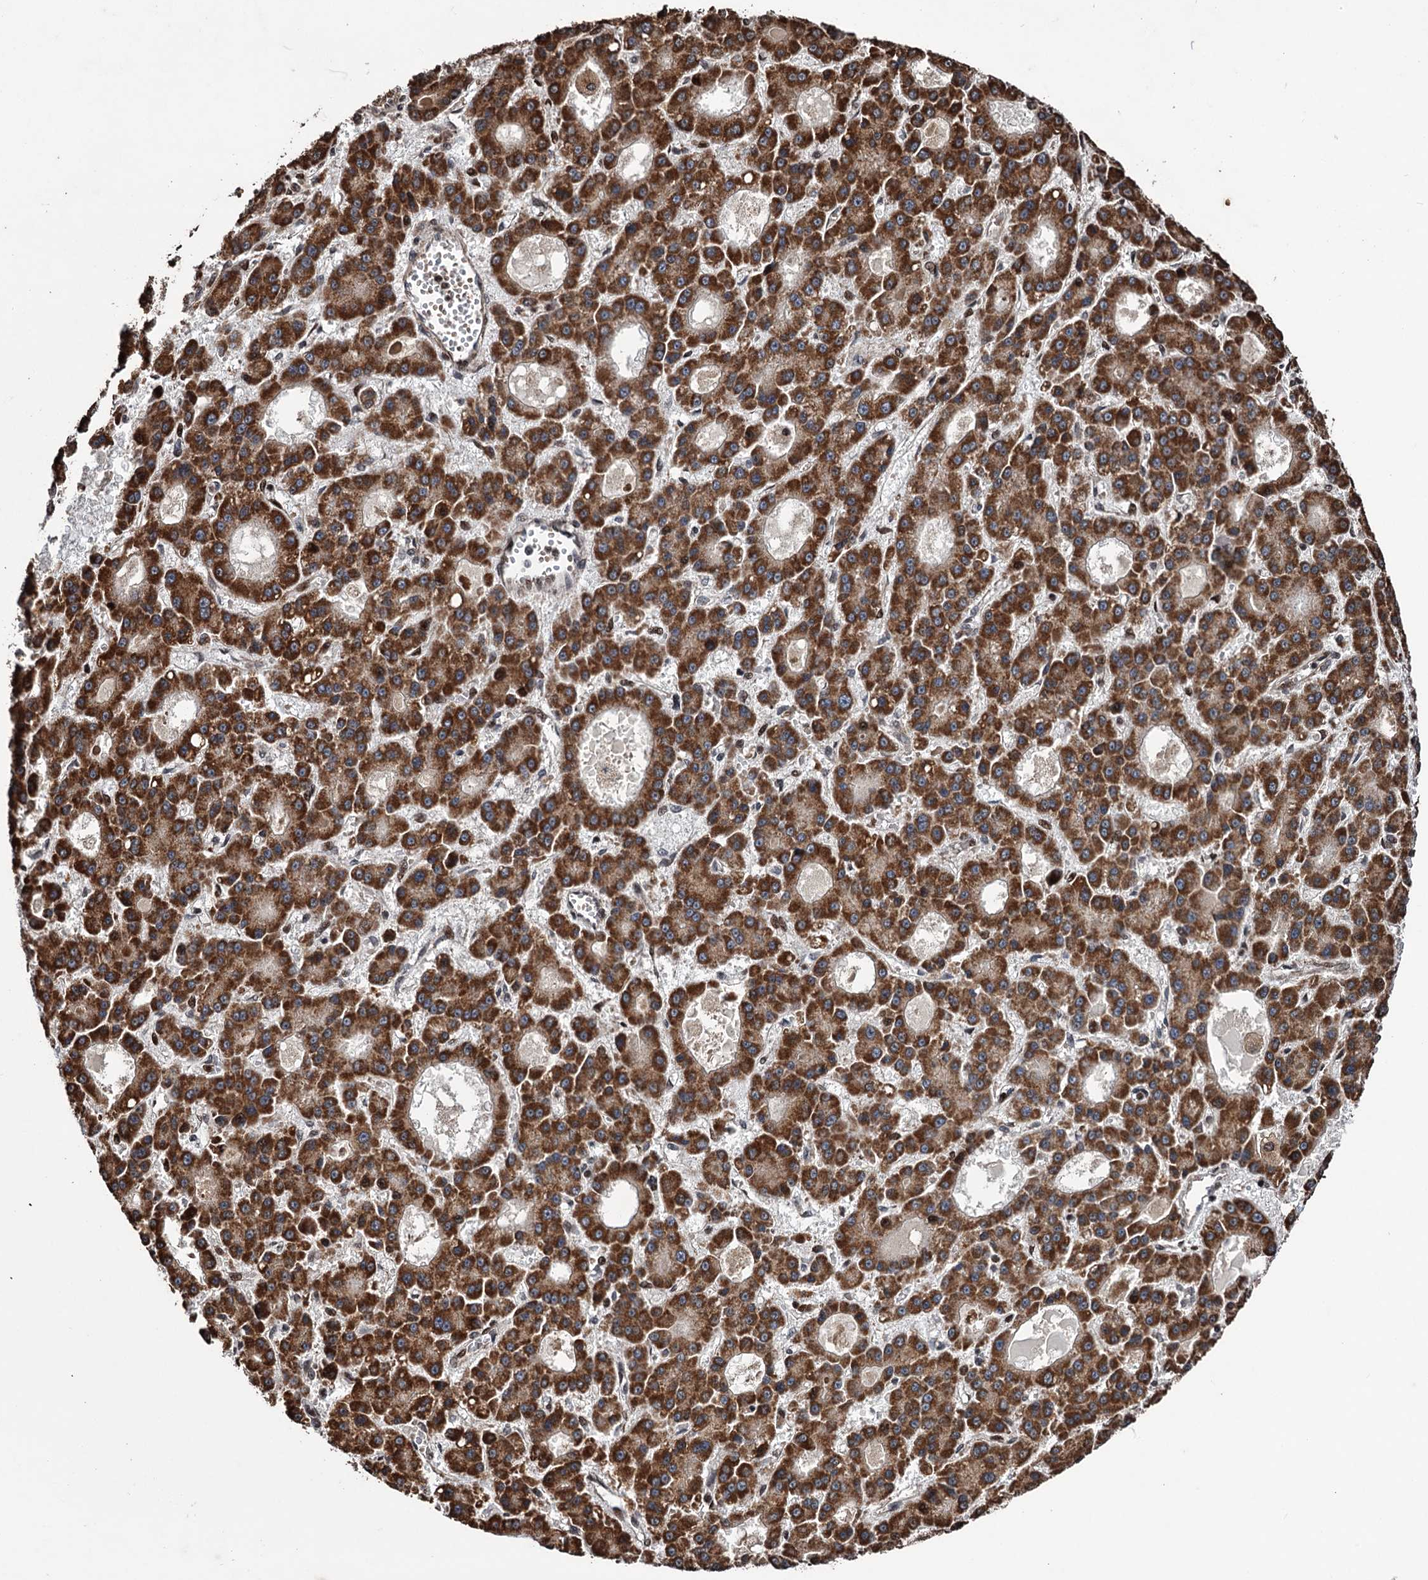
{"staining": {"intensity": "strong", "quantity": ">75%", "location": "cytoplasmic/membranous"}, "tissue": "liver cancer", "cell_type": "Tumor cells", "image_type": "cancer", "snomed": [{"axis": "morphology", "description": "Carcinoma, Hepatocellular, NOS"}, {"axis": "topography", "description": "Liver"}], "caption": "This photomicrograph reveals liver cancer (hepatocellular carcinoma) stained with immunohistochemistry to label a protein in brown. The cytoplasmic/membranous of tumor cells show strong positivity for the protein. Nuclei are counter-stained blue.", "gene": "EYA4", "patient": {"sex": "male", "age": 70}}